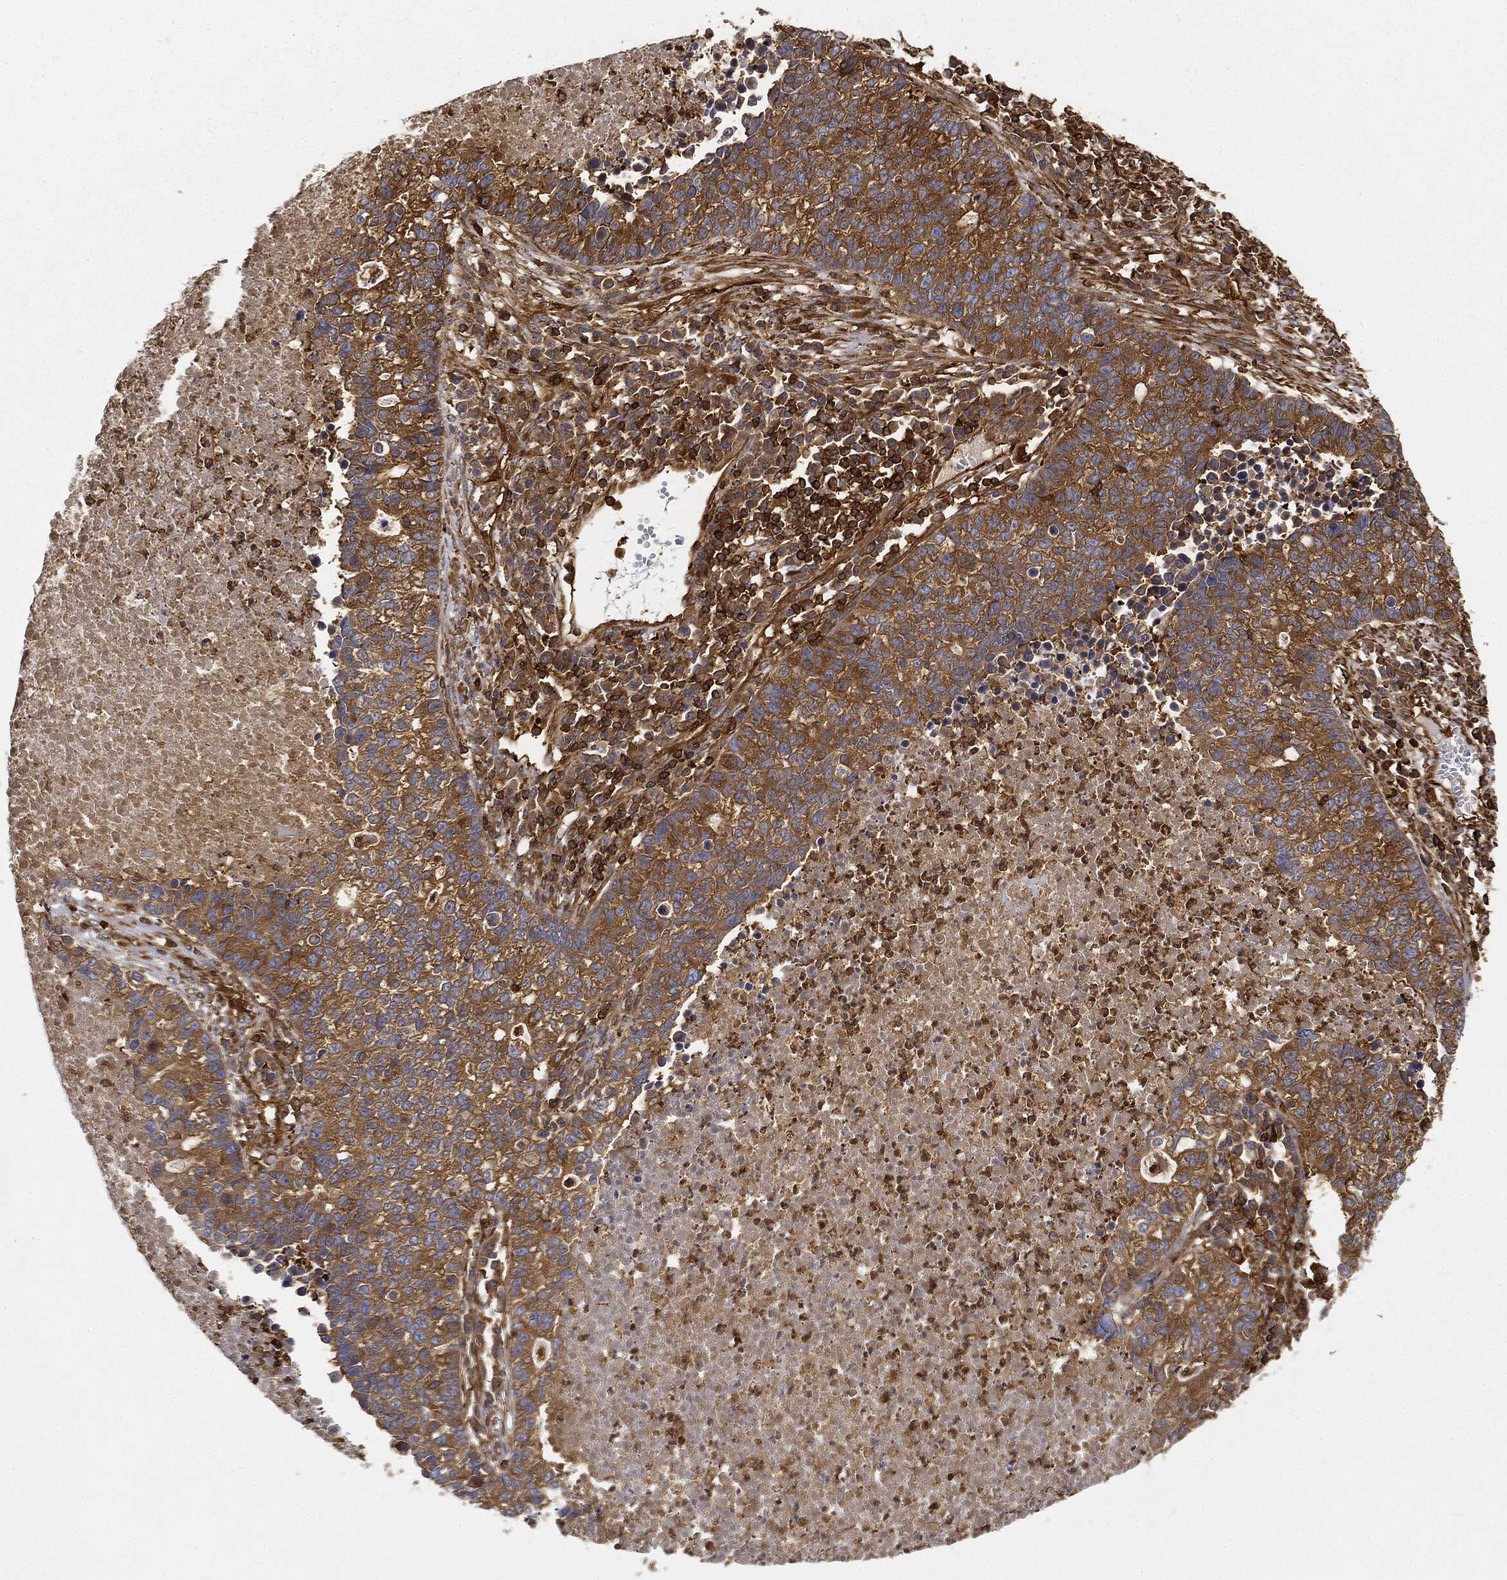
{"staining": {"intensity": "moderate", "quantity": ">75%", "location": "cytoplasmic/membranous"}, "tissue": "lung cancer", "cell_type": "Tumor cells", "image_type": "cancer", "snomed": [{"axis": "morphology", "description": "Adenocarcinoma, NOS"}, {"axis": "topography", "description": "Lung"}], "caption": "Immunohistochemistry (DAB (3,3'-diaminobenzidine)) staining of human lung cancer displays moderate cytoplasmic/membranous protein positivity in approximately >75% of tumor cells. (brown staining indicates protein expression, while blue staining denotes nuclei).", "gene": "WDR1", "patient": {"sex": "male", "age": 57}}